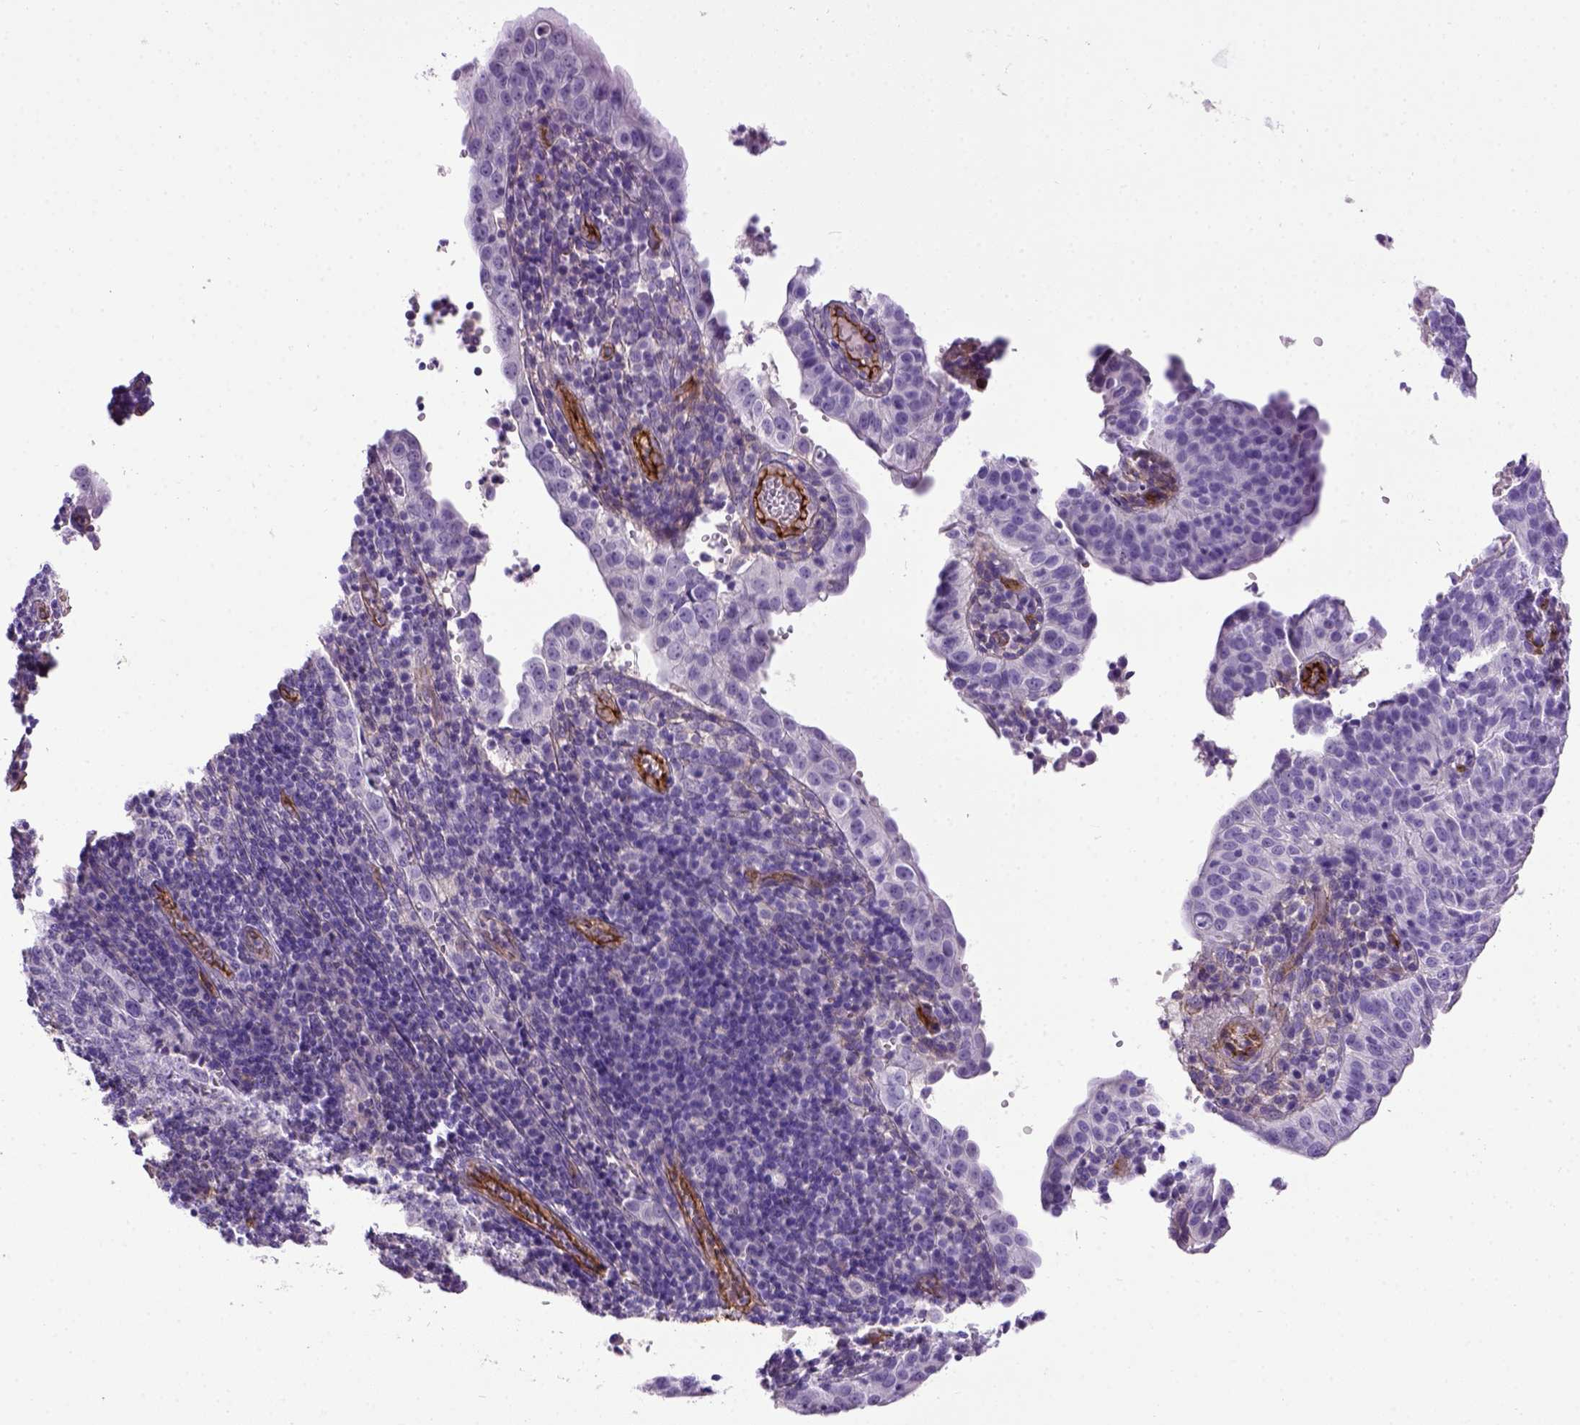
{"staining": {"intensity": "negative", "quantity": "none", "location": "none"}, "tissue": "cervical cancer", "cell_type": "Tumor cells", "image_type": "cancer", "snomed": [{"axis": "morphology", "description": "Squamous cell carcinoma, NOS"}, {"axis": "topography", "description": "Cervix"}], "caption": "Immunohistochemical staining of cervical cancer (squamous cell carcinoma) reveals no significant positivity in tumor cells.", "gene": "ENG", "patient": {"sex": "female", "age": 39}}